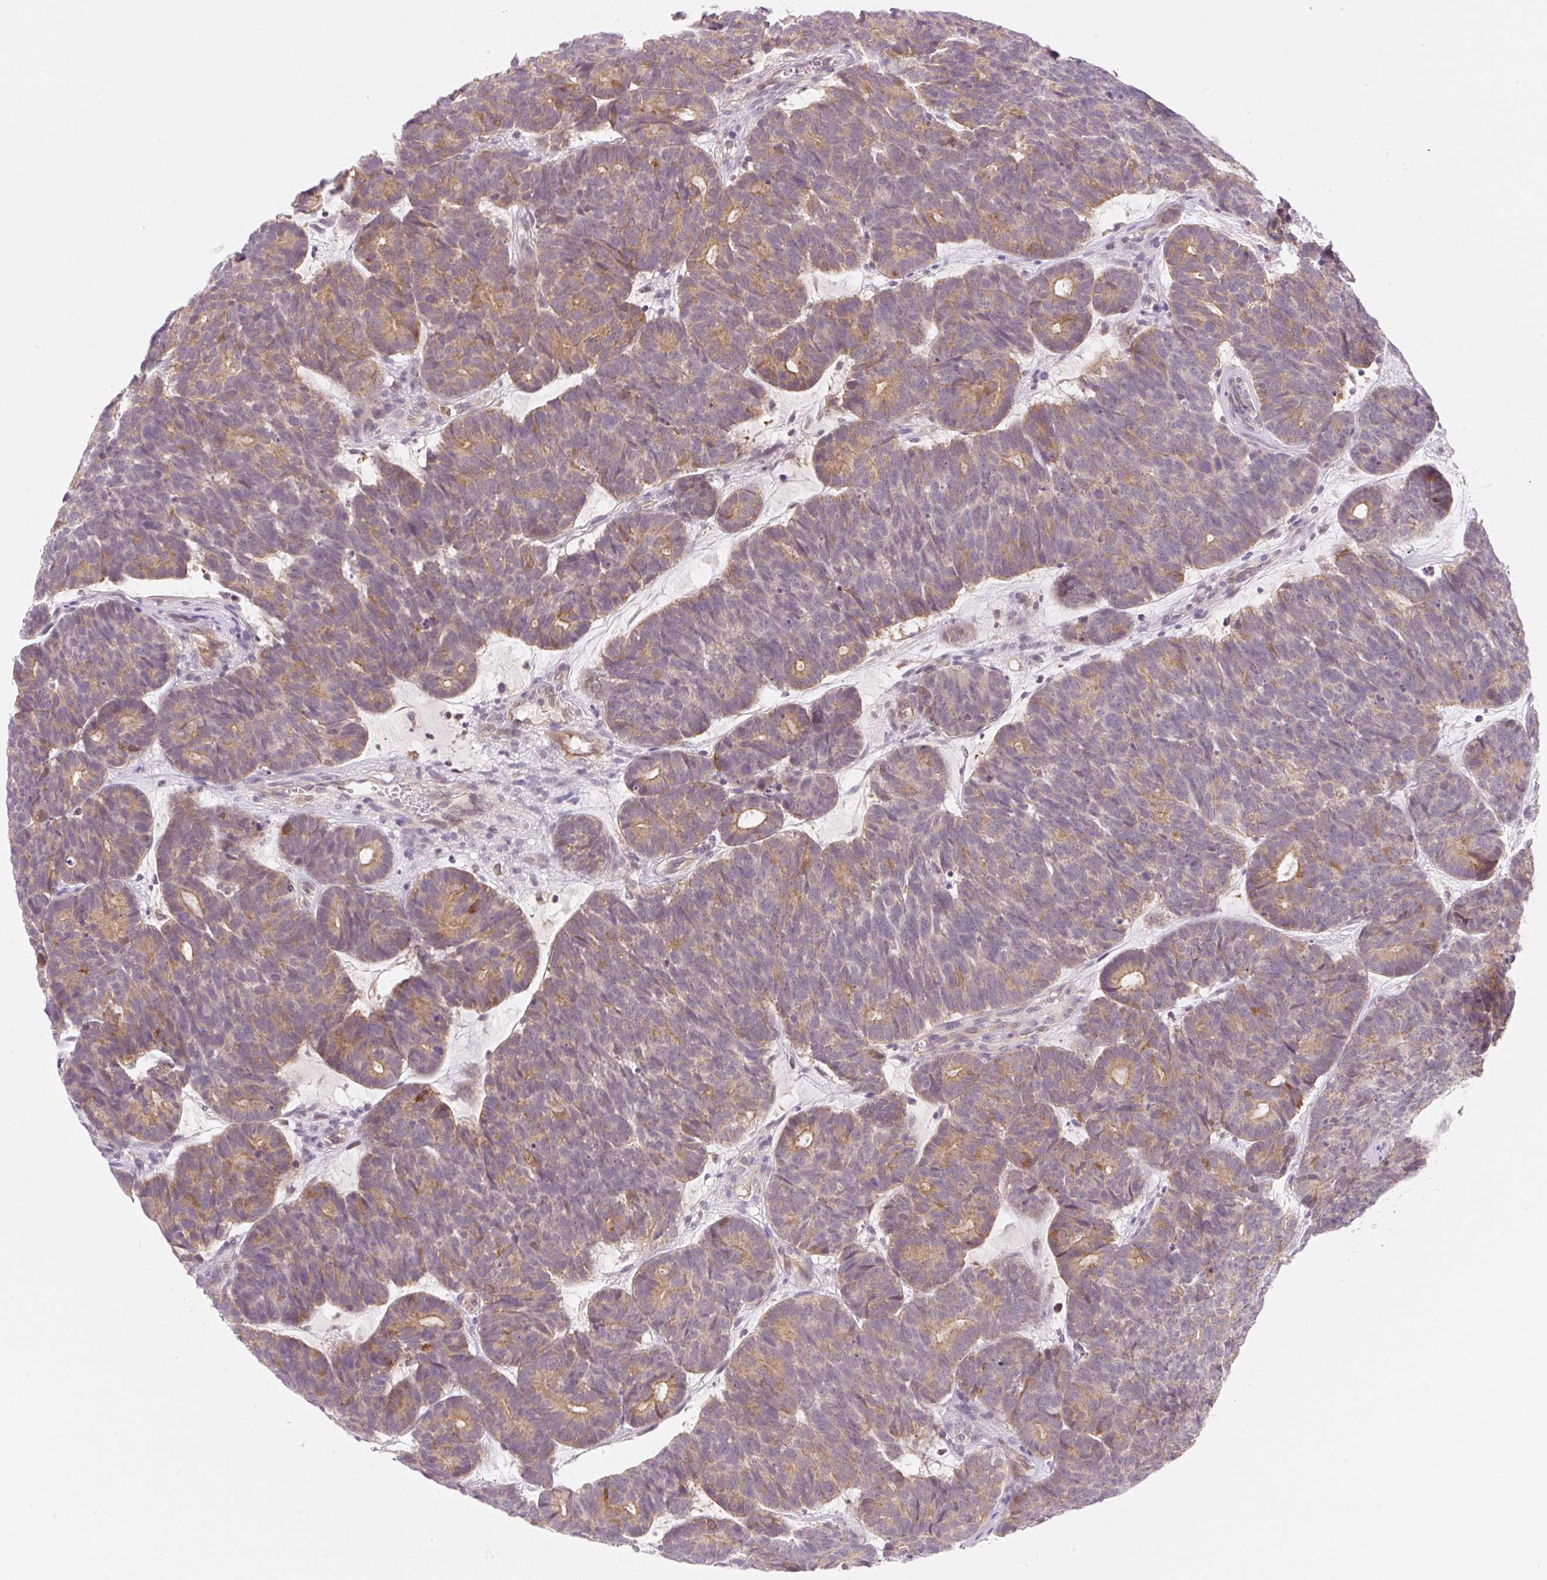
{"staining": {"intensity": "moderate", "quantity": ">75%", "location": "cytoplasmic/membranous"}, "tissue": "head and neck cancer", "cell_type": "Tumor cells", "image_type": "cancer", "snomed": [{"axis": "morphology", "description": "Adenocarcinoma, NOS"}, {"axis": "topography", "description": "Head-Neck"}], "caption": "The image displays a brown stain indicating the presence of a protein in the cytoplasmic/membranous of tumor cells in head and neck adenocarcinoma. (DAB (3,3'-diaminobenzidine) = brown stain, brightfield microscopy at high magnification).", "gene": "OMA1", "patient": {"sex": "female", "age": 81}}